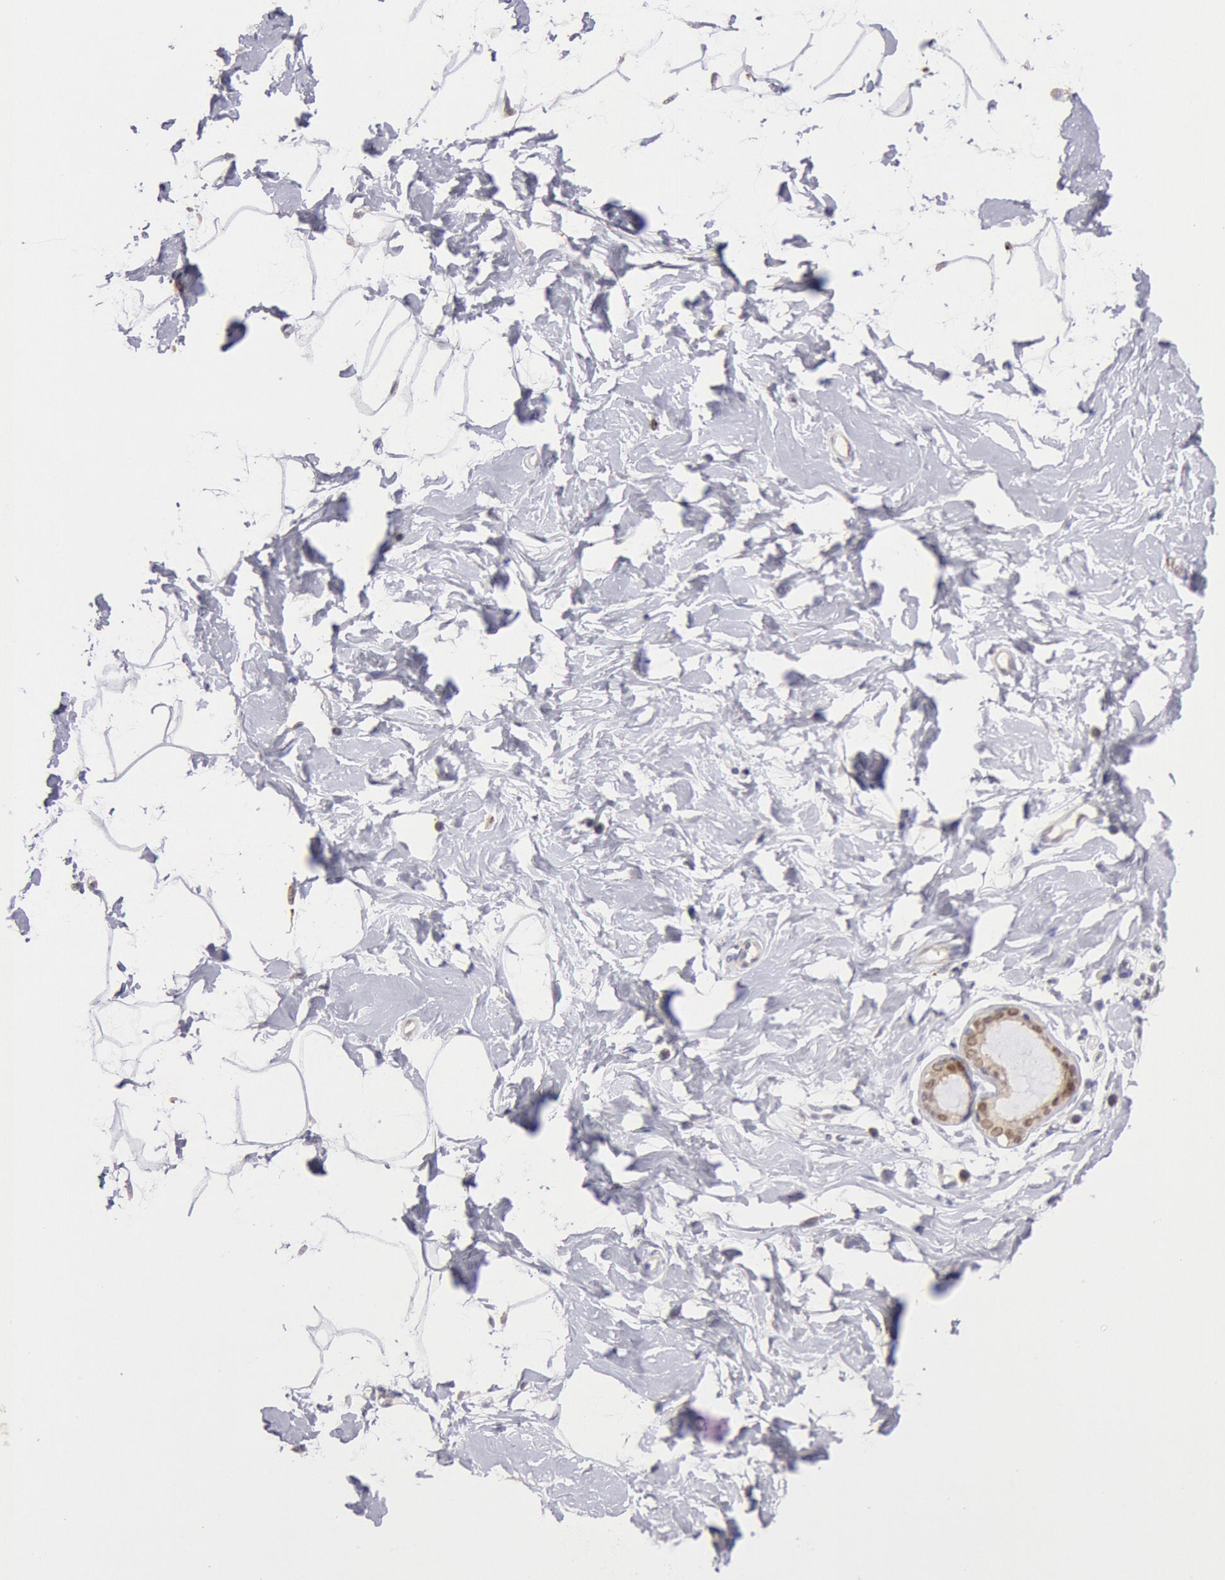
{"staining": {"intensity": "negative", "quantity": "none", "location": "none"}, "tissue": "breast", "cell_type": "Adipocytes", "image_type": "normal", "snomed": [{"axis": "morphology", "description": "Normal tissue, NOS"}, {"axis": "topography", "description": "Breast"}], "caption": "An IHC photomicrograph of benign breast is shown. There is no staining in adipocytes of breast.", "gene": "COMT", "patient": {"sex": "female", "age": 23}}